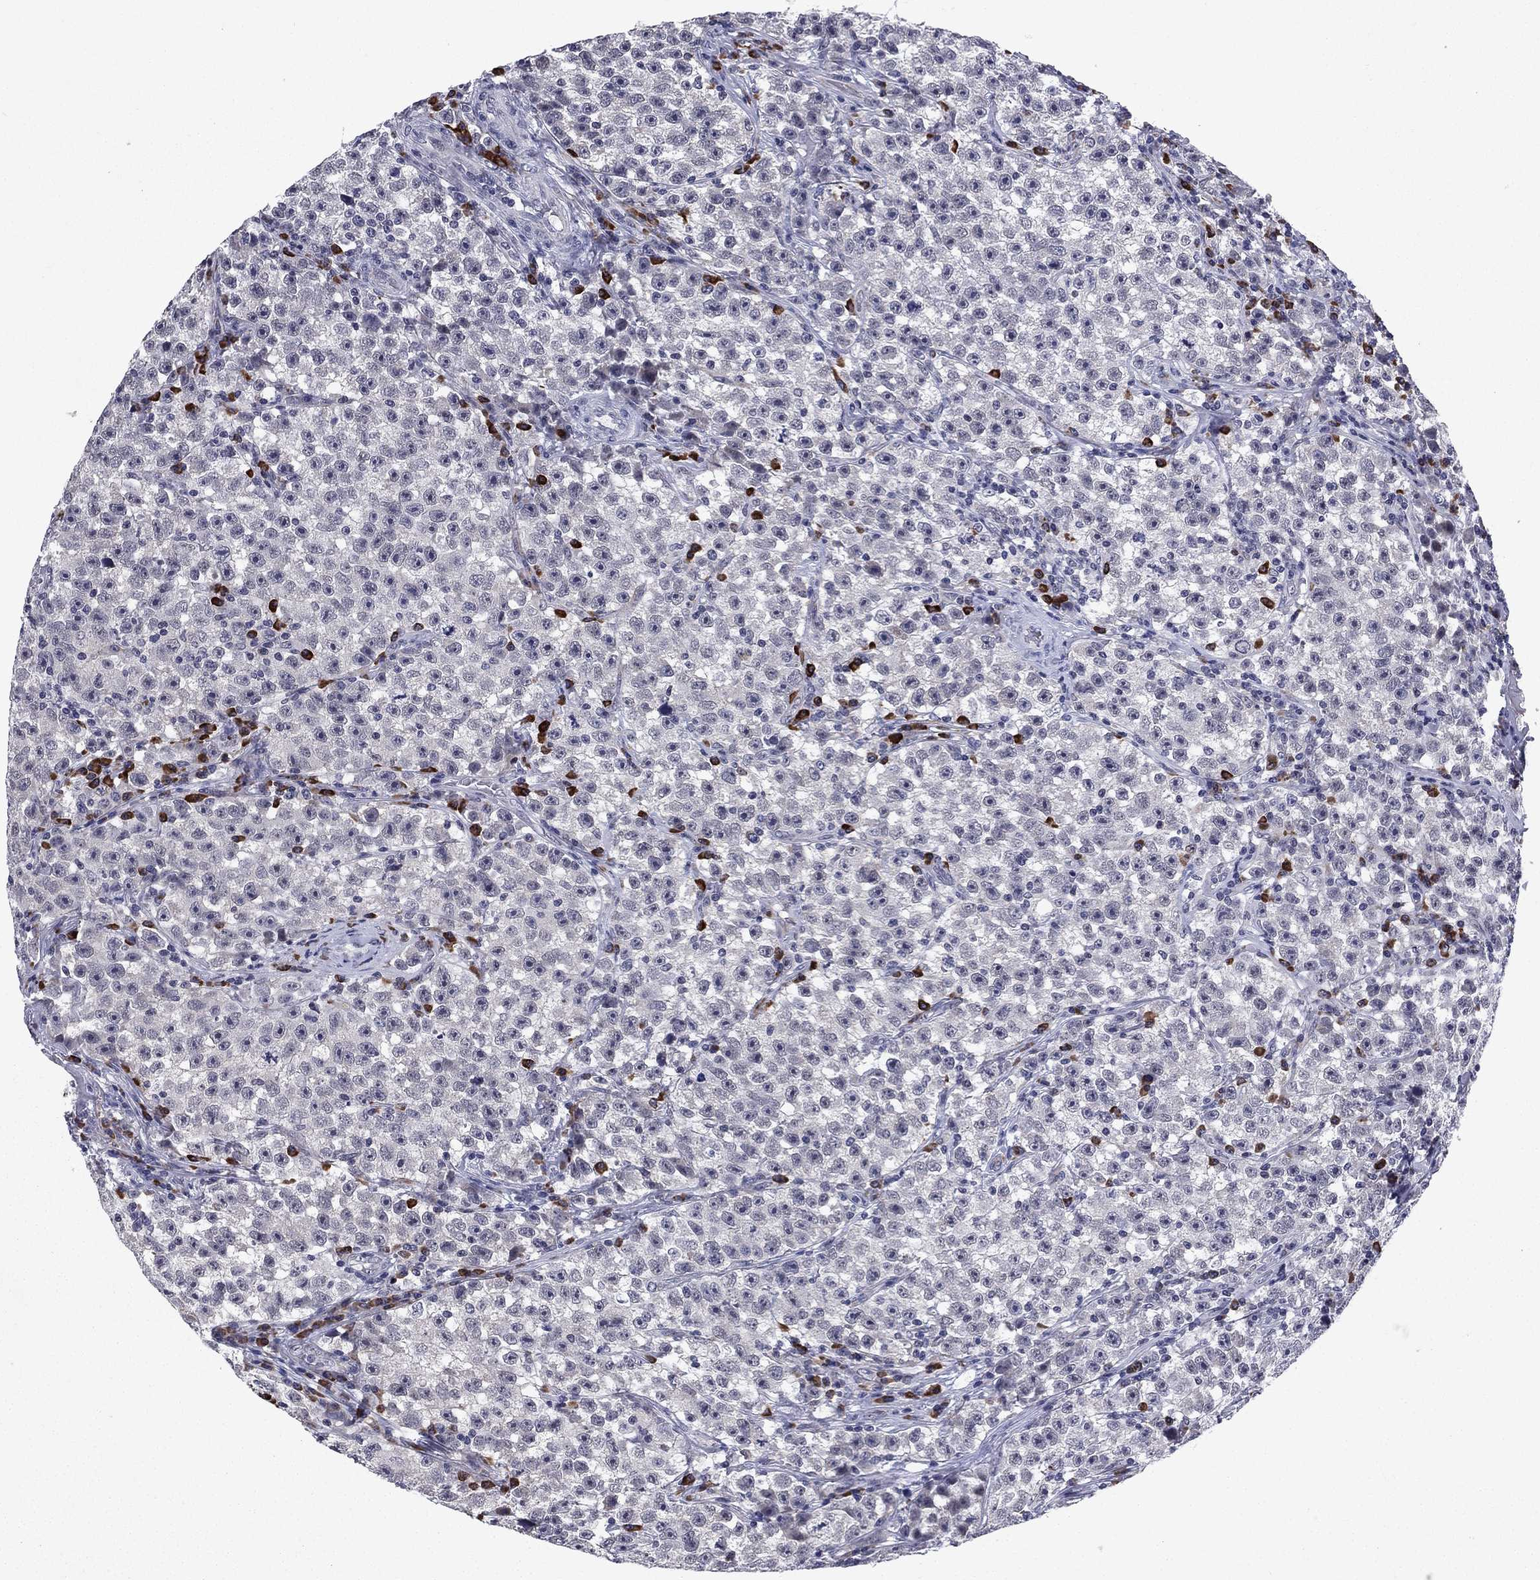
{"staining": {"intensity": "negative", "quantity": "none", "location": "none"}, "tissue": "testis cancer", "cell_type": "Tumor cells", "image_type": "cancer", "snomed": [{"axis": "morphology", "description": "Seminoma, NOS"}, {"axis": "topography", "description": "Testis"}], "caption": "A micrograph of human testis cancer (seminoma) is negative for staining in tumor cells.", "gene": "ECM1", "patient": {"sex": "male", "age": 22}}